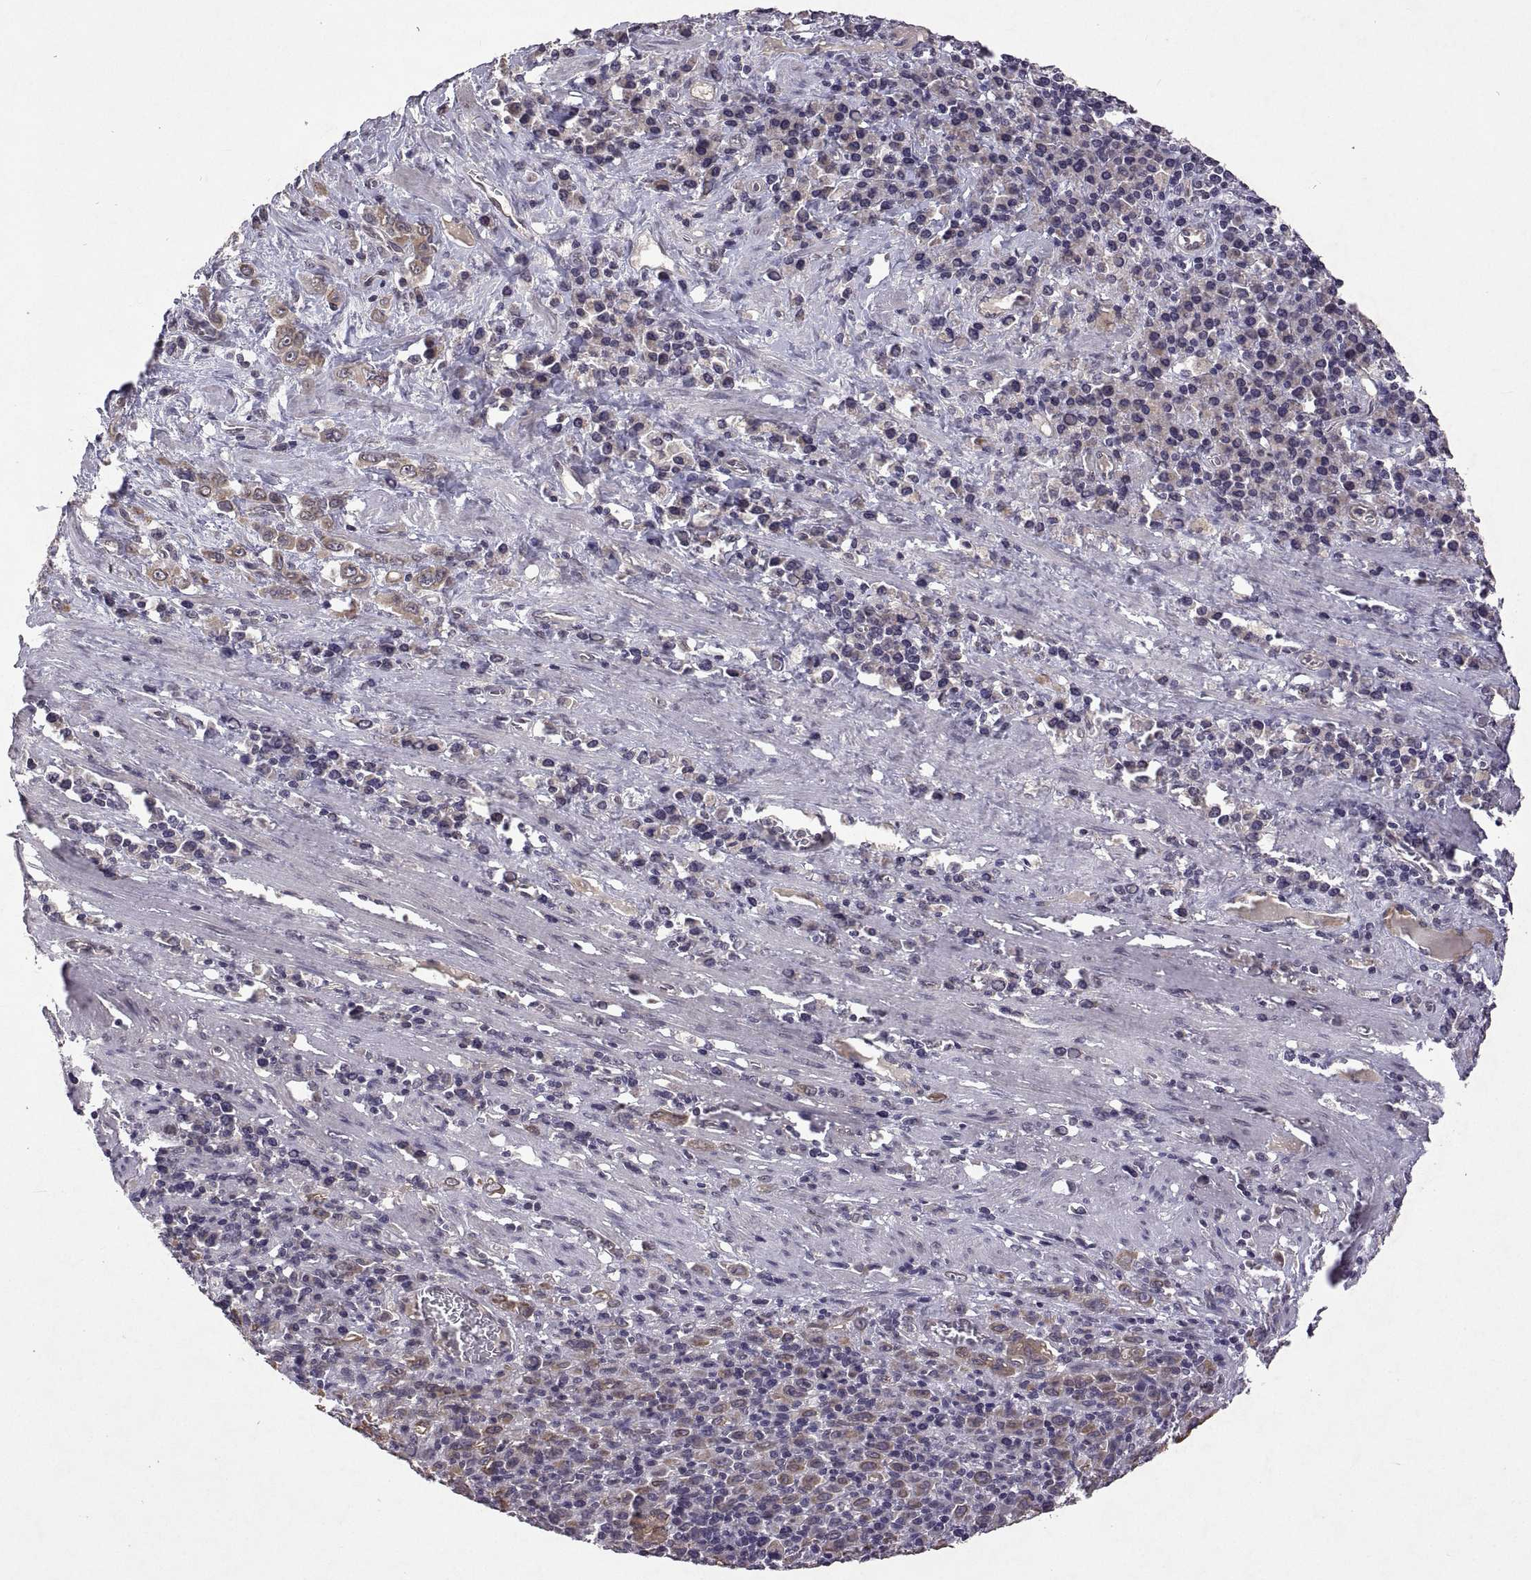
{"staining": {"intensity": "moderate", "quantity": "25%-75%", "location": "cytoplasmic/membranous"}, "tissue": "stomach cancer", "cell_type": "Tumor cells", "image_type": "cancer", "snomed": [{"axis": "morphology", "description": "Adenocarcinoma, NOS"}, {"axis": "topography", "description": "Stomach, upper"}], "caption": "A medium amount of moderate cytoplasmic/membranous staining is seen in about 25%-75% of tumor cells in adenocarcinoma (stomach) tissue.", "gene": "LAMA1", "patient": {"sex": "male", "age": 75}}